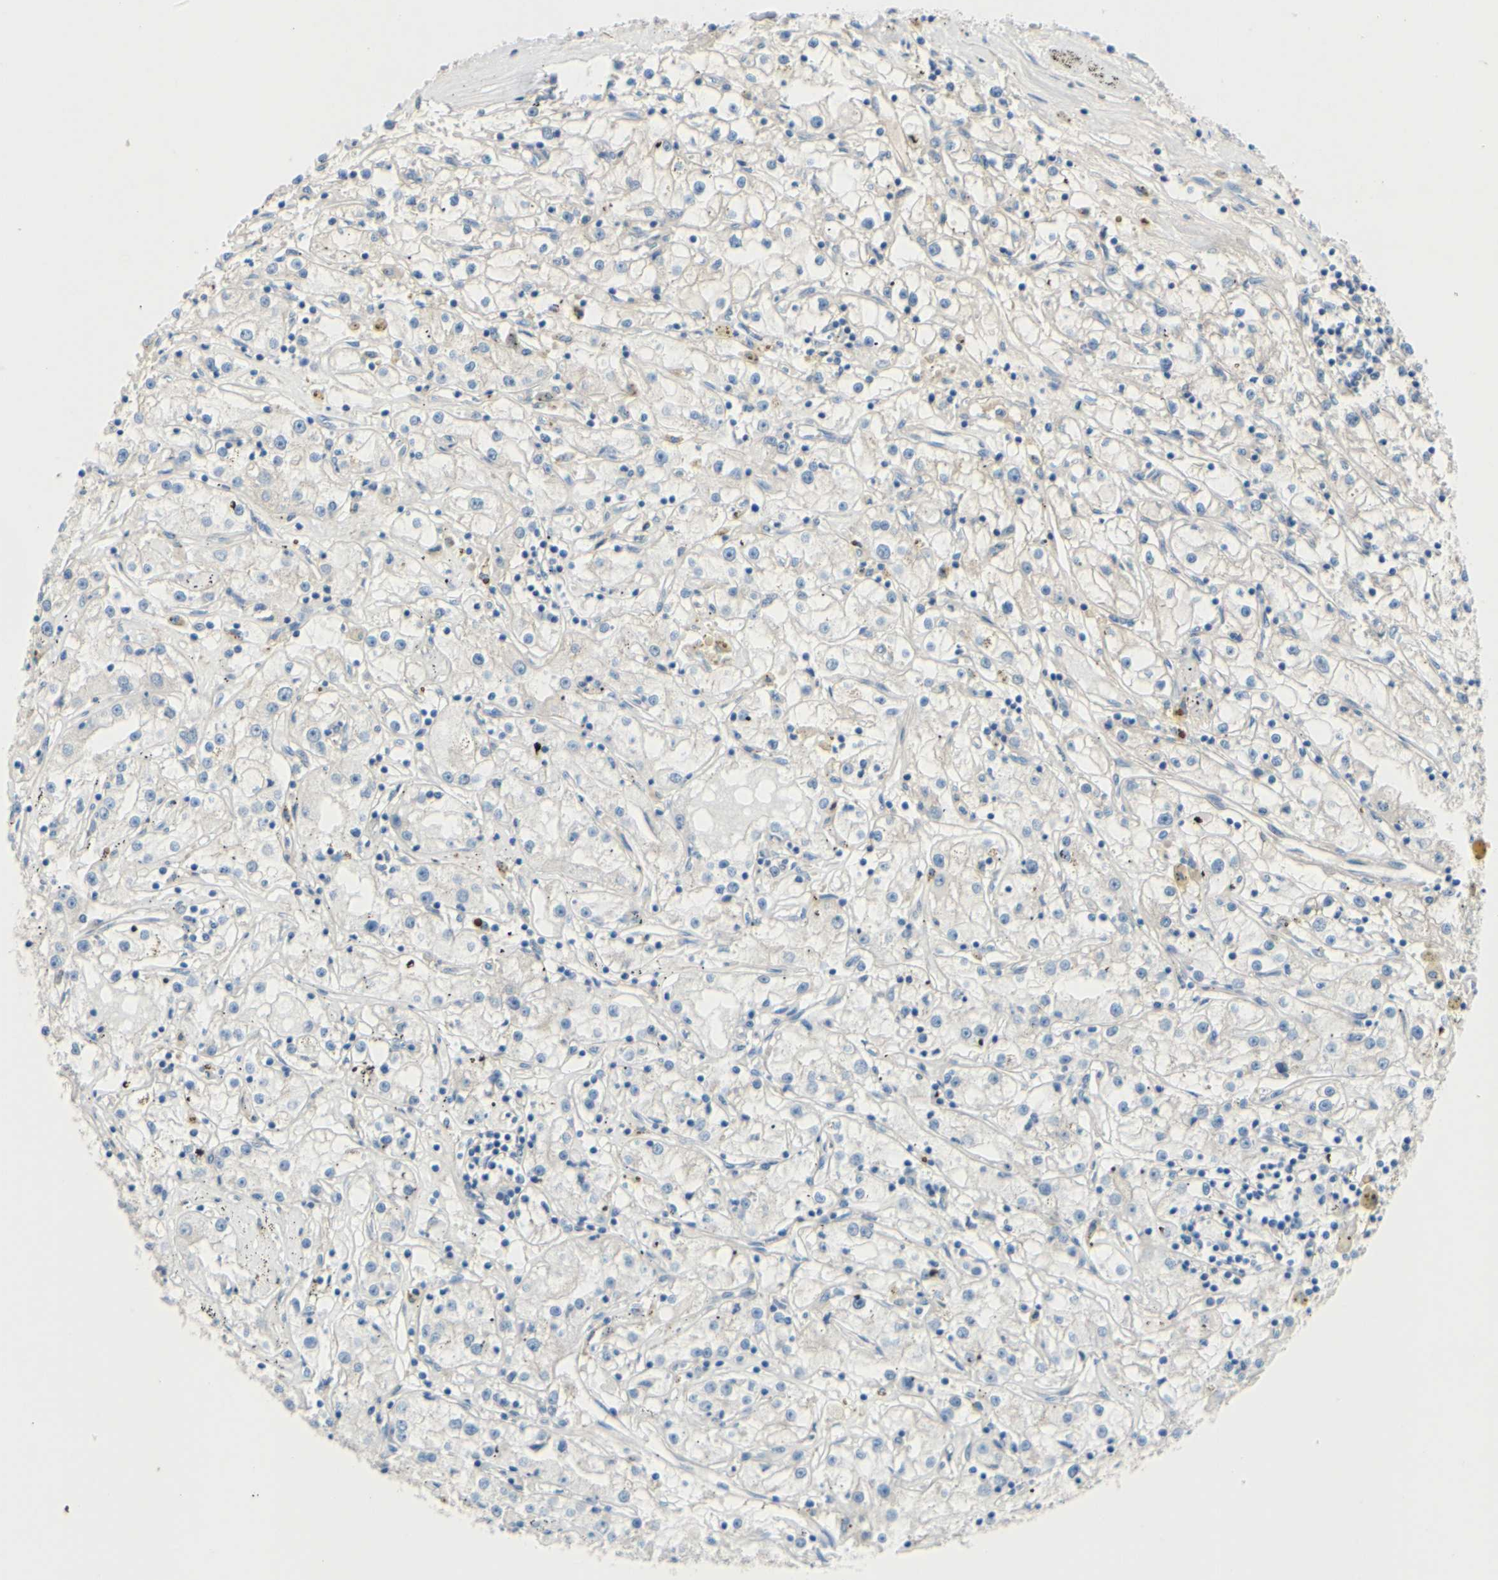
{"staining": {"intensity": "negative", "quantity": "none", "location": "none"}, "tissue": "renal cancer", "cell_type": "Tumor cells", "image_type": "cancer", "snomed": [{"axis": "morphology", "description": "Adenocarcinoma, NOS"}, {"axis": "topography", "description": "Kidney"}], "caption": "This is an IHC image of renal cancer (adenocarcinoma). There is no expression in tumor cells.", "gene": "ARHGAP1", "patient": {"sex": "male", "age": 56}}